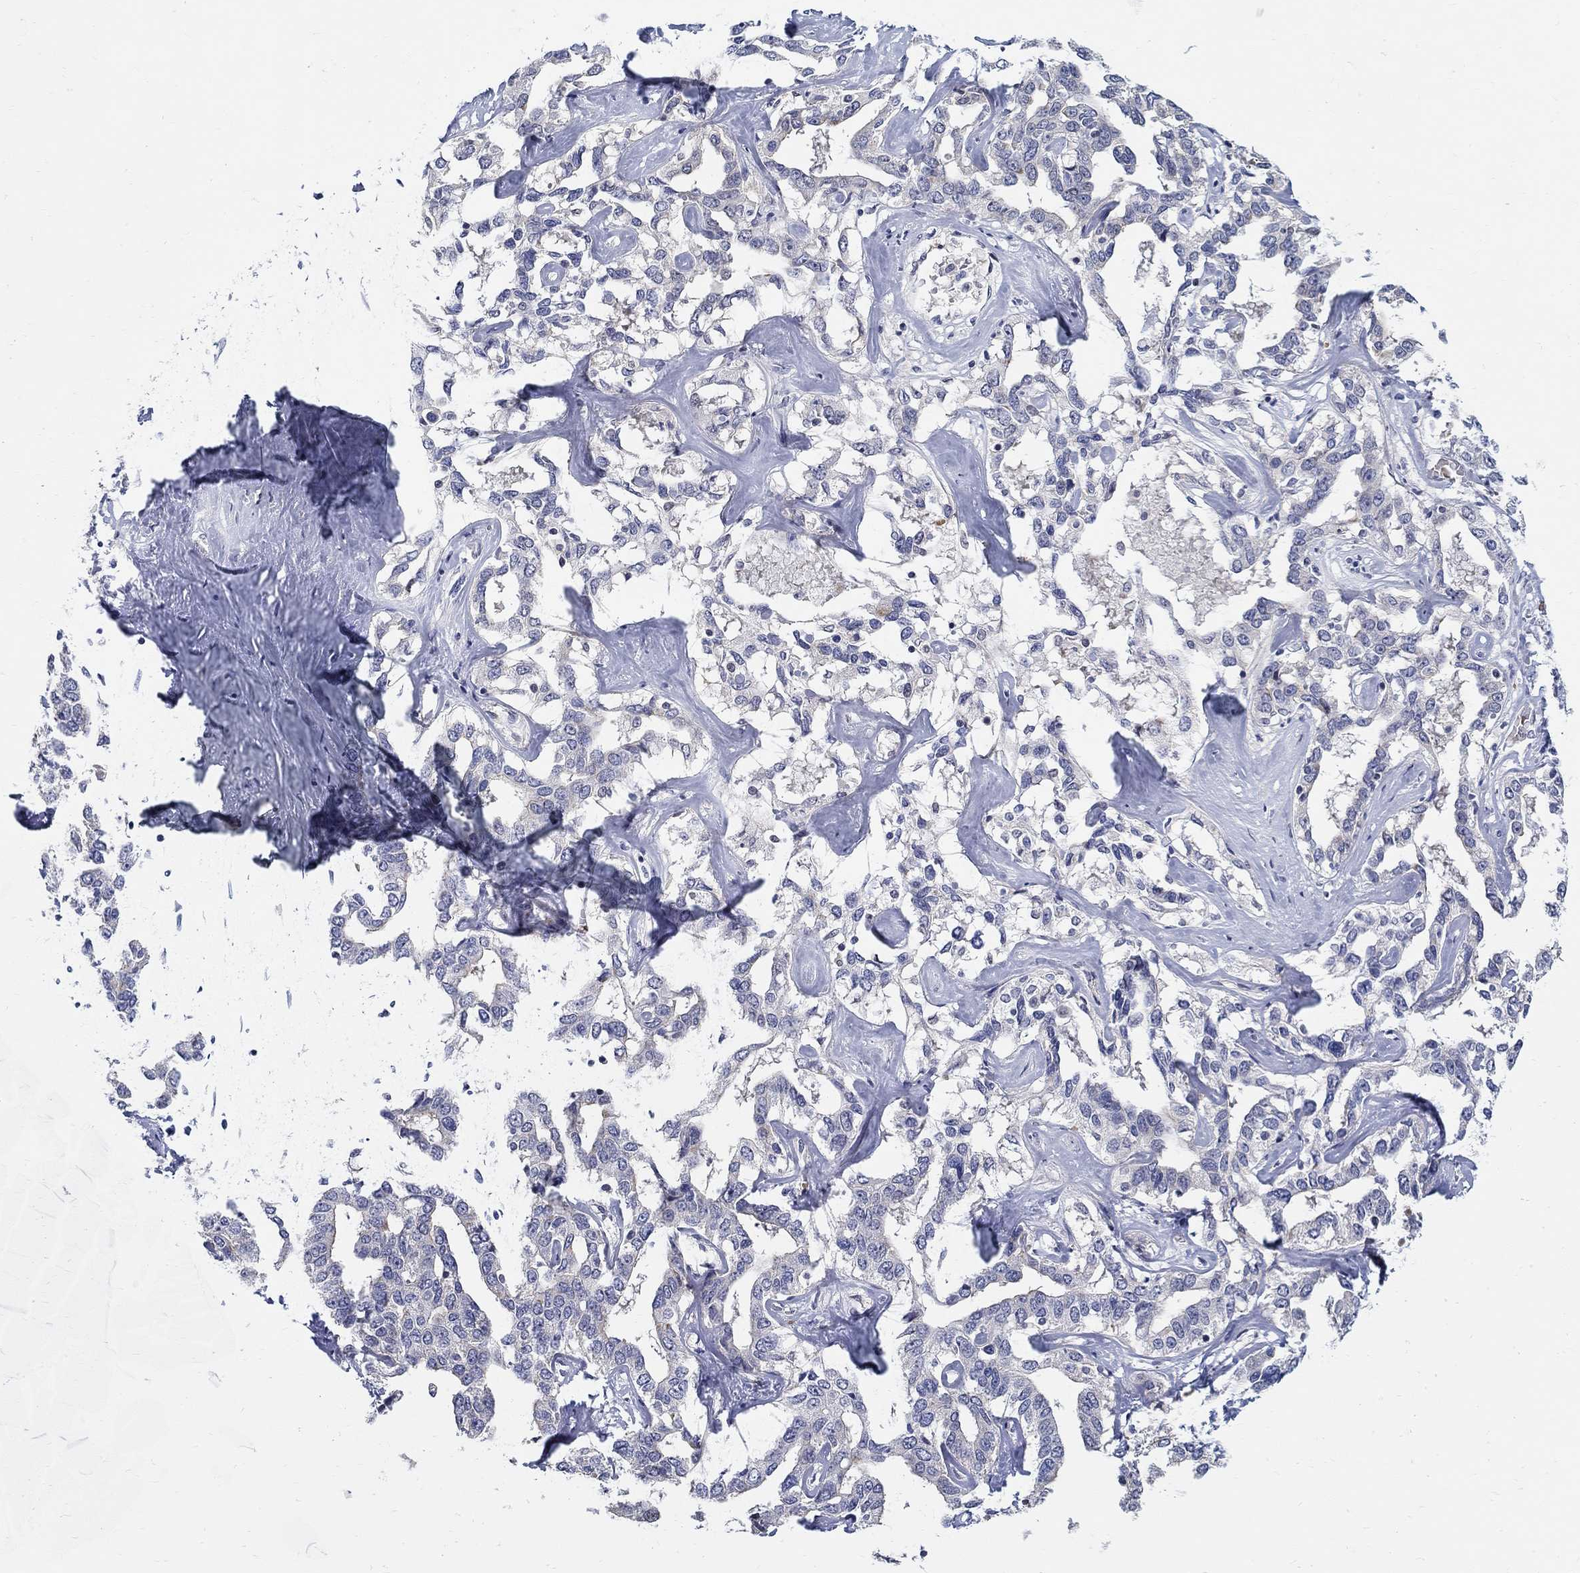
{"staining": {"intensity": "negative", "quantity": "none", "location": "none"}, "tissue": "liver cancer", "cell_type": "Tumor cells", "image_type": "cancer", "snomed": [{"axis": "morphology", "description": "Cholangiocarcinoma"}, {"axis": "topography", "description": "Liver"}], "caption": "DAB (3,3'-diaminobenzidine) immunohistochemical staining of human liver cholangiocarcinoma exhibits no significant staining in tumor cells.", "gene": "C16orf46", "patient": {"sex": "male", "age": 59}}